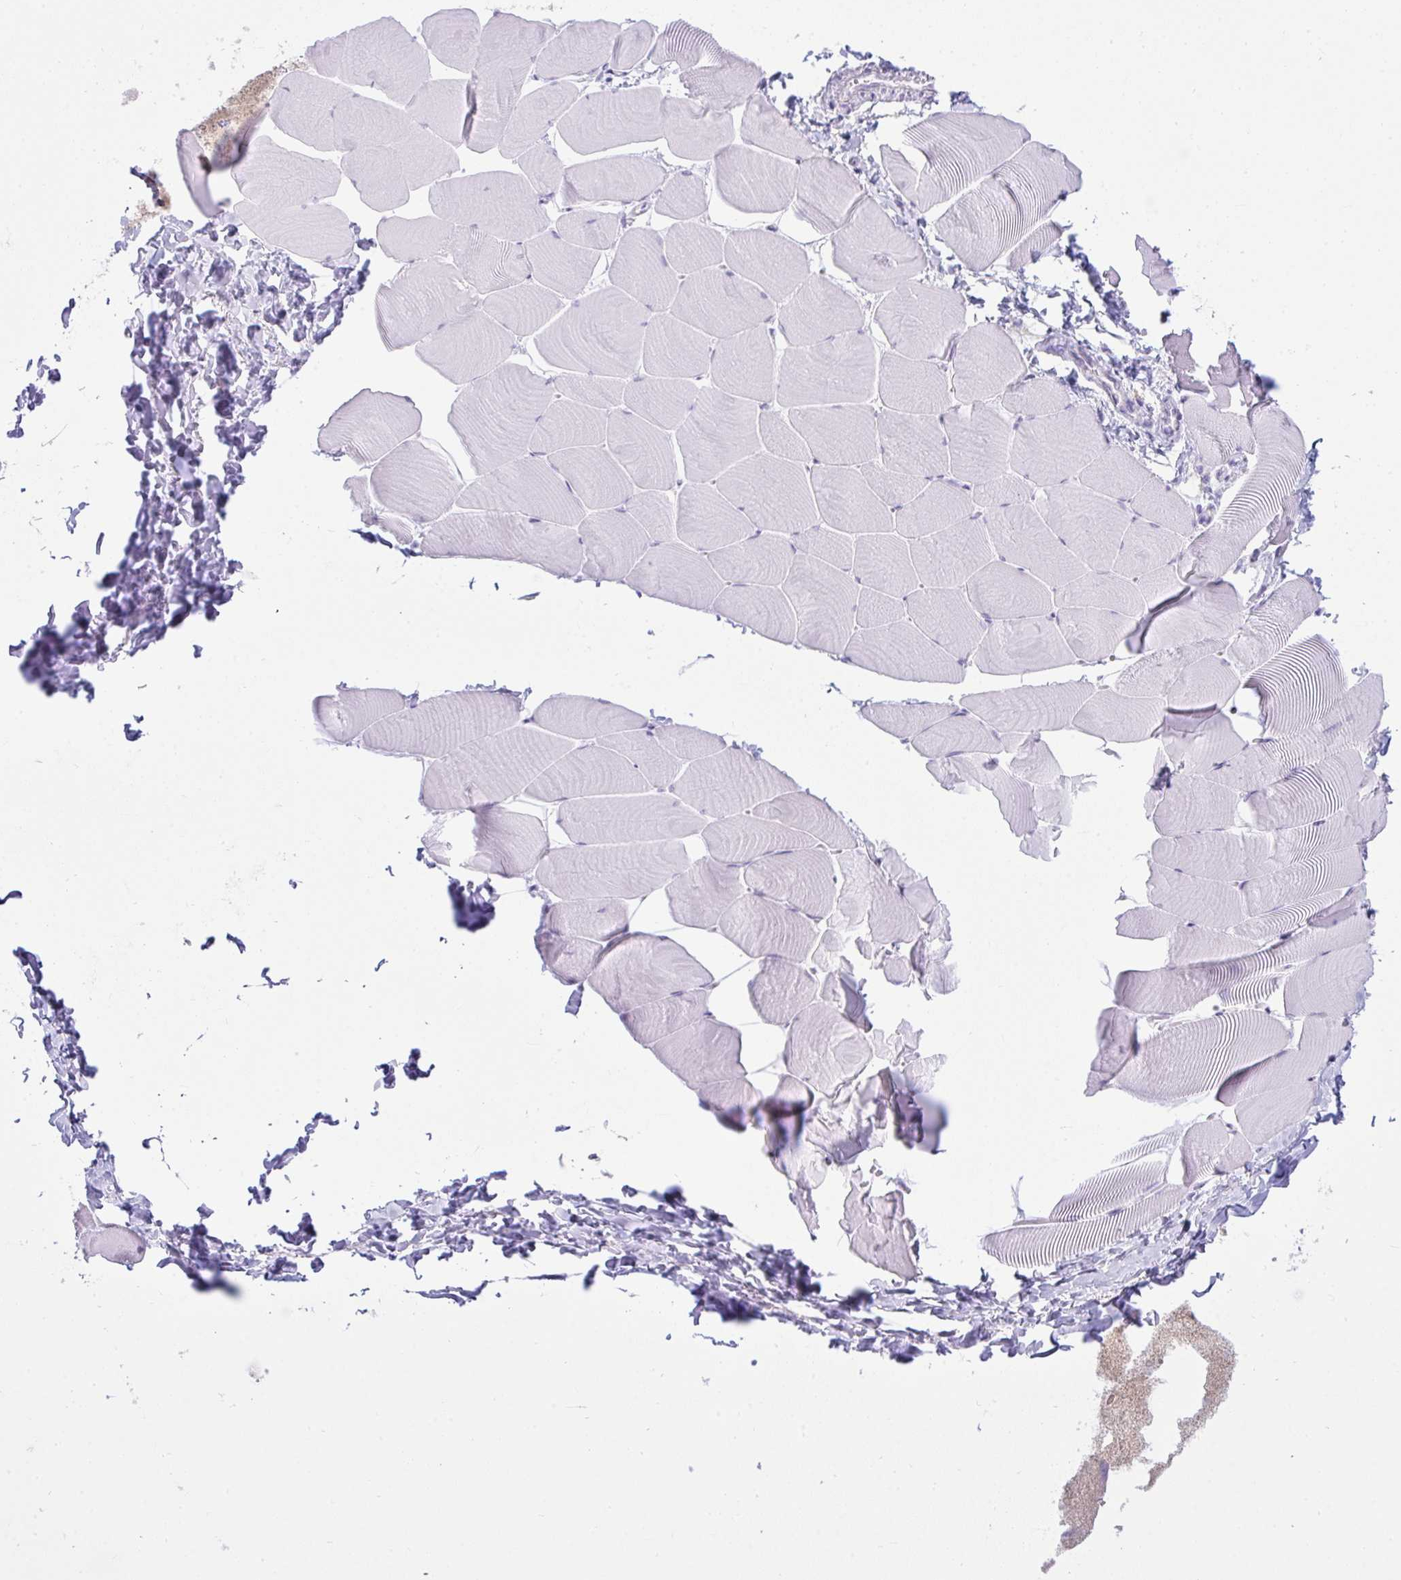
{"staining": {"intensity": "negative", "quantity": "none", "location": "none"}, "tissue": "skeletal muscle", "cell_type": "Myocytes", "image_type": "normal", "snomed": [{"axis": "morphology", "description": "Normal tissue, NOS"}, {"axis": "topography", "description": "Skeletal muscle"}], "caption": "High power microscopy photomicrograph of an IHC image of normal skeletal muscle, revealing no significant expression in myocytes. (Brightfield microscopy of DAB IHC at high magnification).", "gene": "RASL10A", "patient": {"sex": "male", "age": 25}}